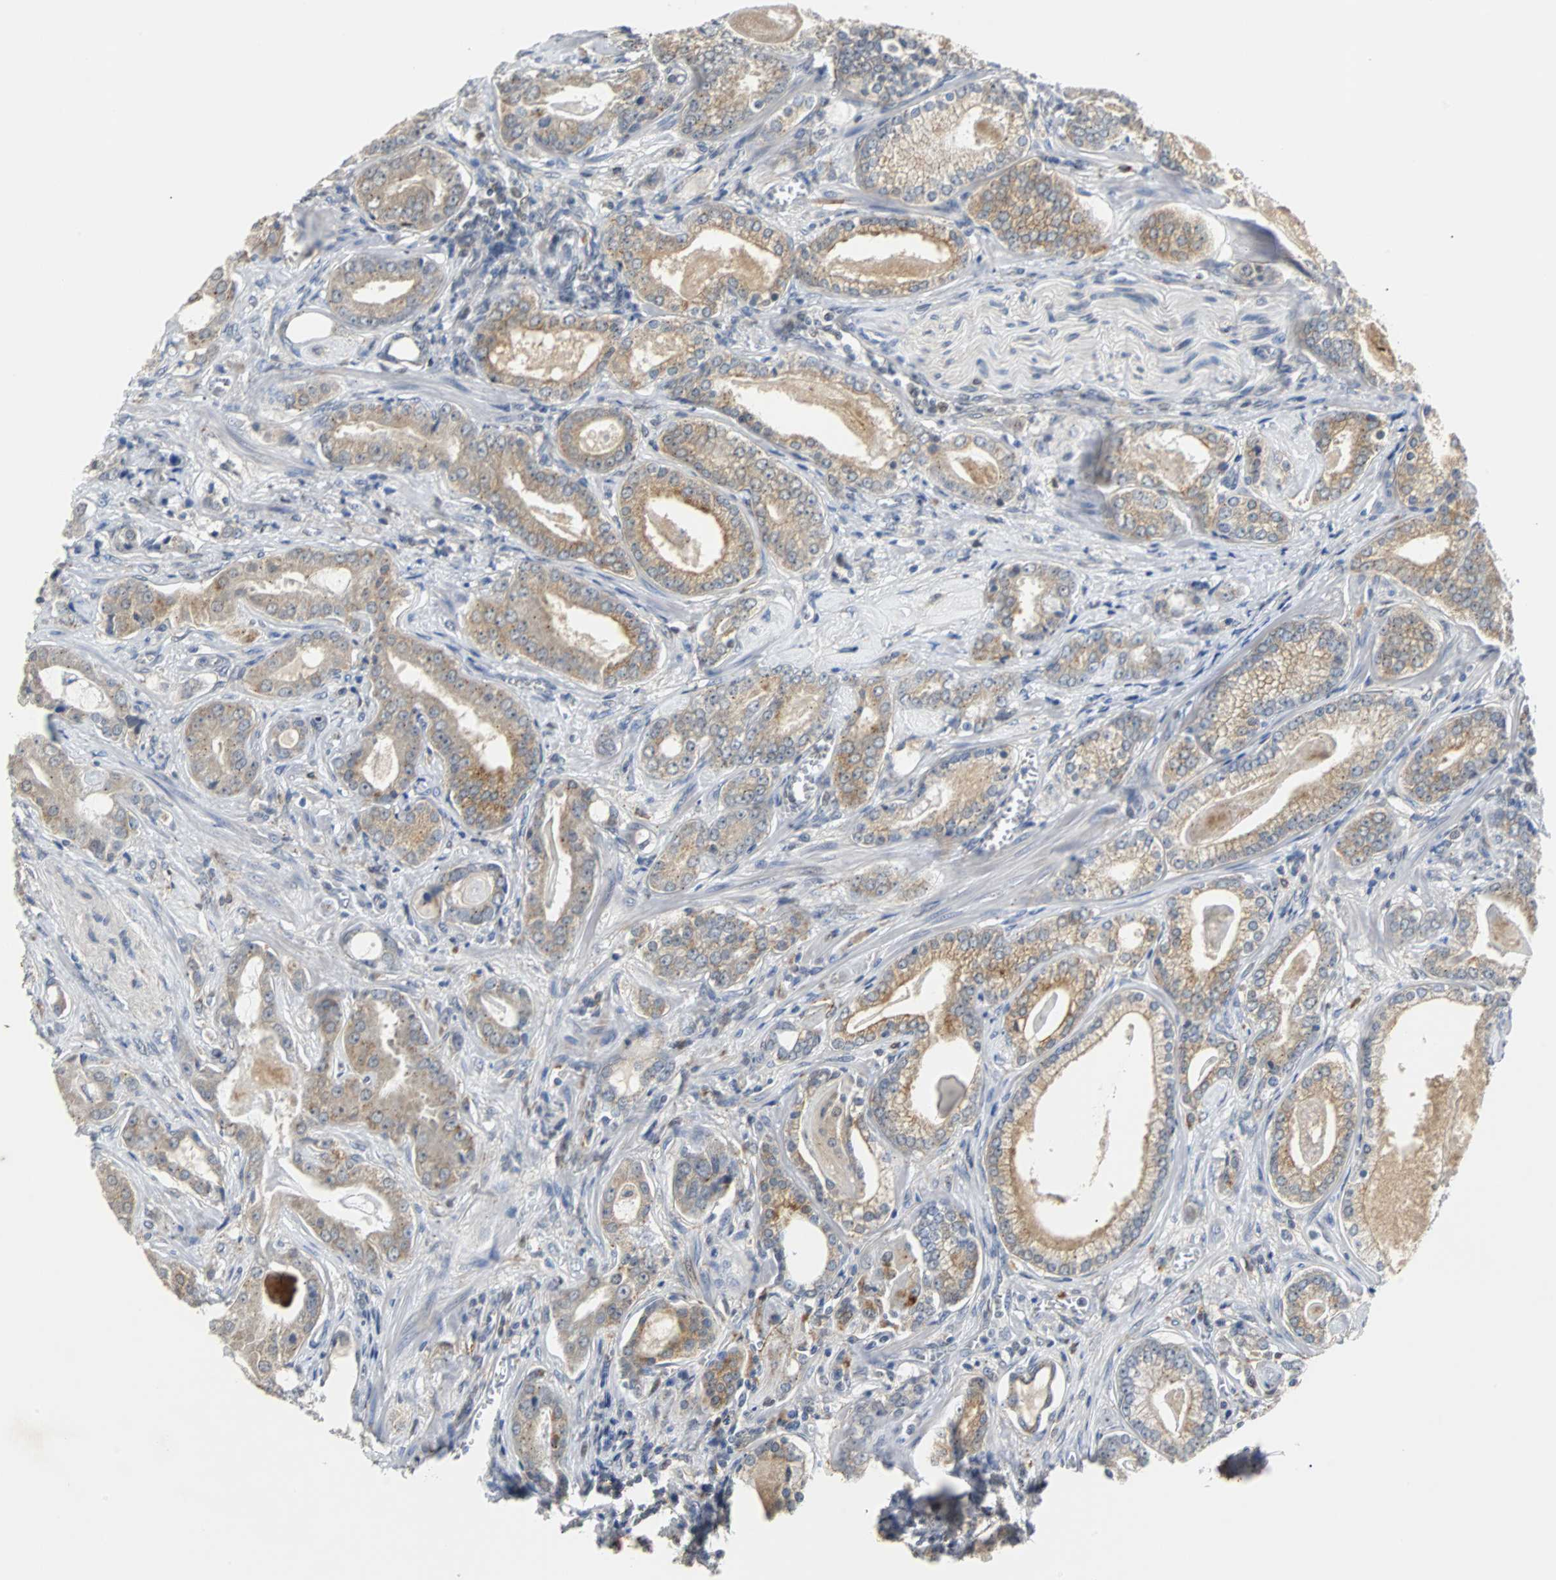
{"staining": {"intensity": "weak", "quantity": ">75%", "location": "cytoplasmic/membranous"}, "tissue": "prostate cancer", "cell_type": "Tumor cells", "image_type": "cancer", "snomed": [{"axis": "morphology", "description": "Adenocarcinoma, Low grade"}, {"axis": "topography", "description": "Prostate"}], "caption": "Tumor cells demonstrate low levels of weak cytoplasmic/membranous positivity in approximately >75% of cells in human prostate adenocarcinoma (low-grade).", "gene": "HLX", "patient": {"sex": "male", "age": 59}}